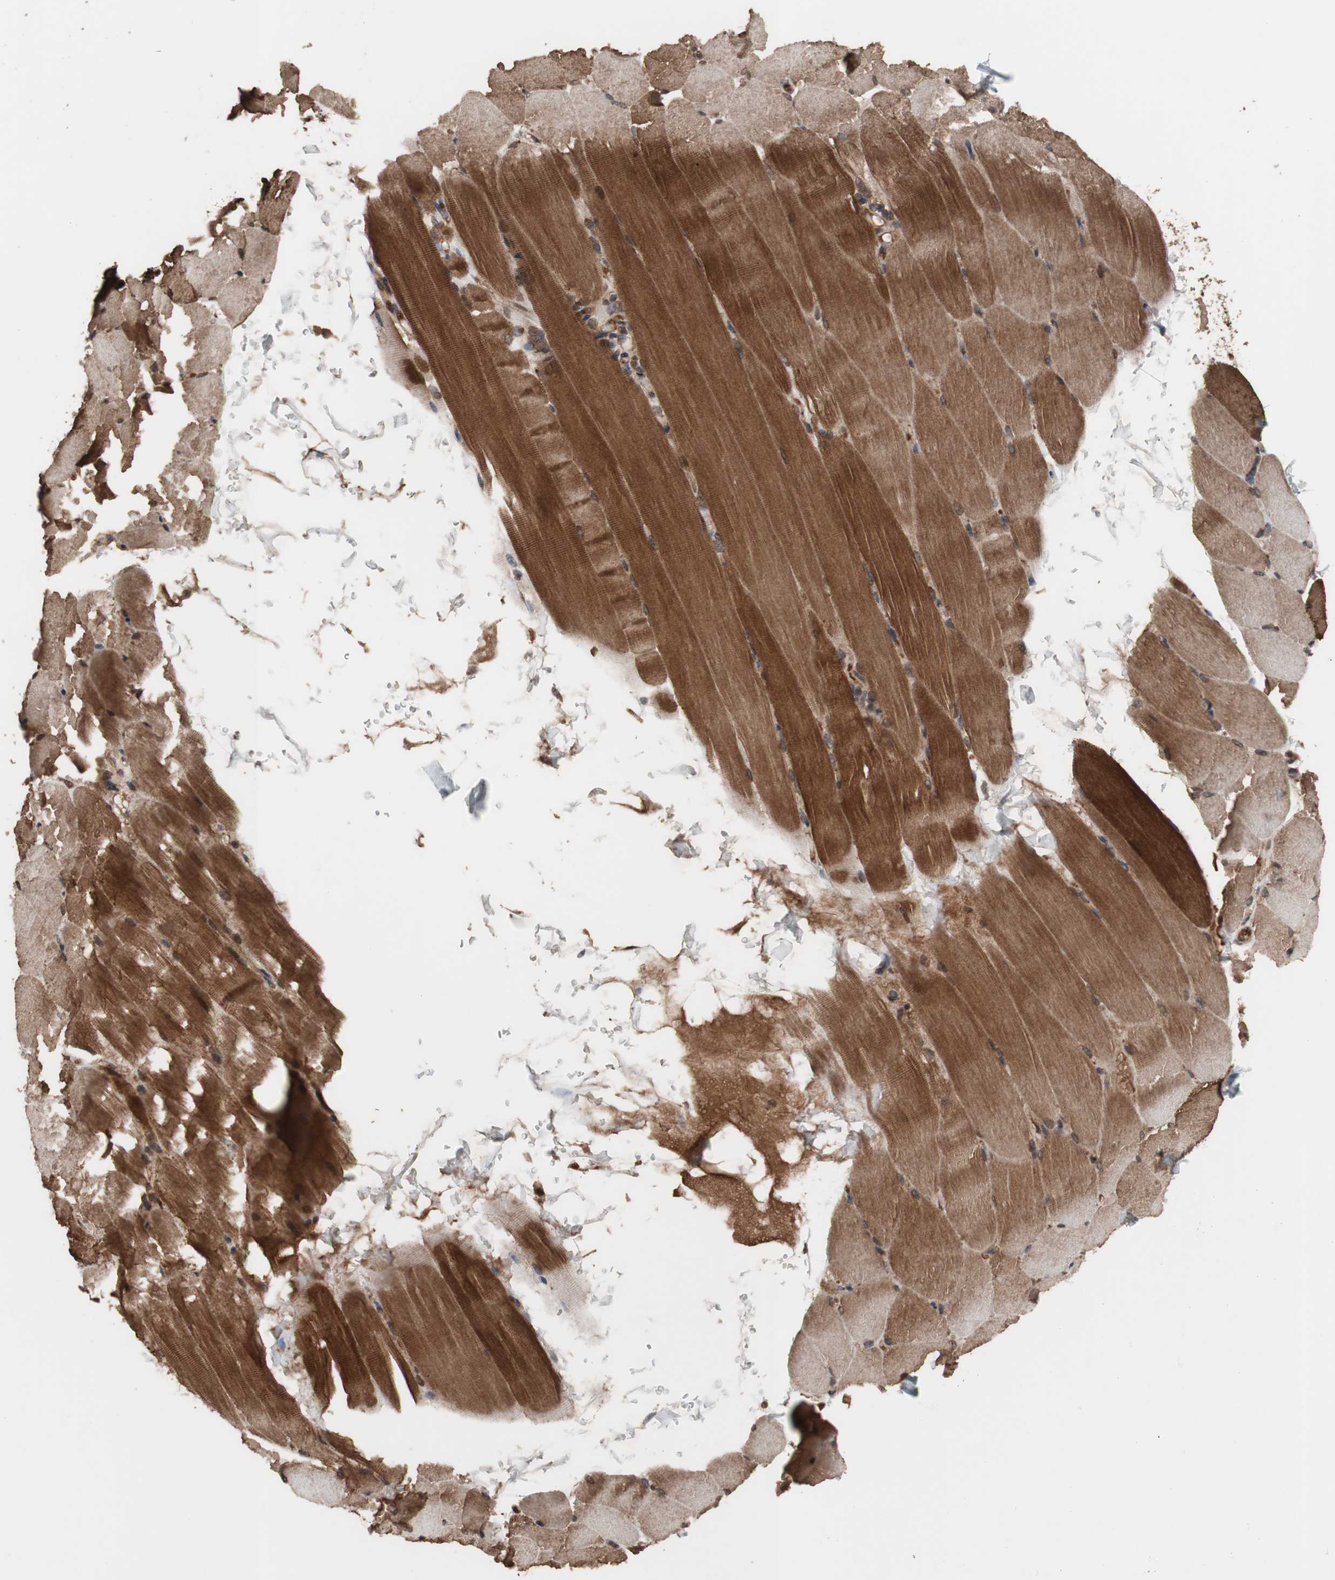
{"staining": {"intensity": "moderate", "quantity": ">75%", "location": "cytoplasmic/membranous"}, "tissue": "skeletal muscle", "cell_type": "Myocytes", "image_type": "normal", "snomed": [{"axis": "morphology", "description": "Normal tissue, NOS"}, {"axis": "topography", "description": "Skeletal muscle"}, {"axis": "topography", "description": "Parathyroid gland"}], "caption": "Human skeletal muscle stained with a brown dye demonstrates moderate cytoplasmic/membranous positive staining in approximately >75% of myocytes.", "gene": "KANSL1", "patient": {"sex": "female", "age": 37}}